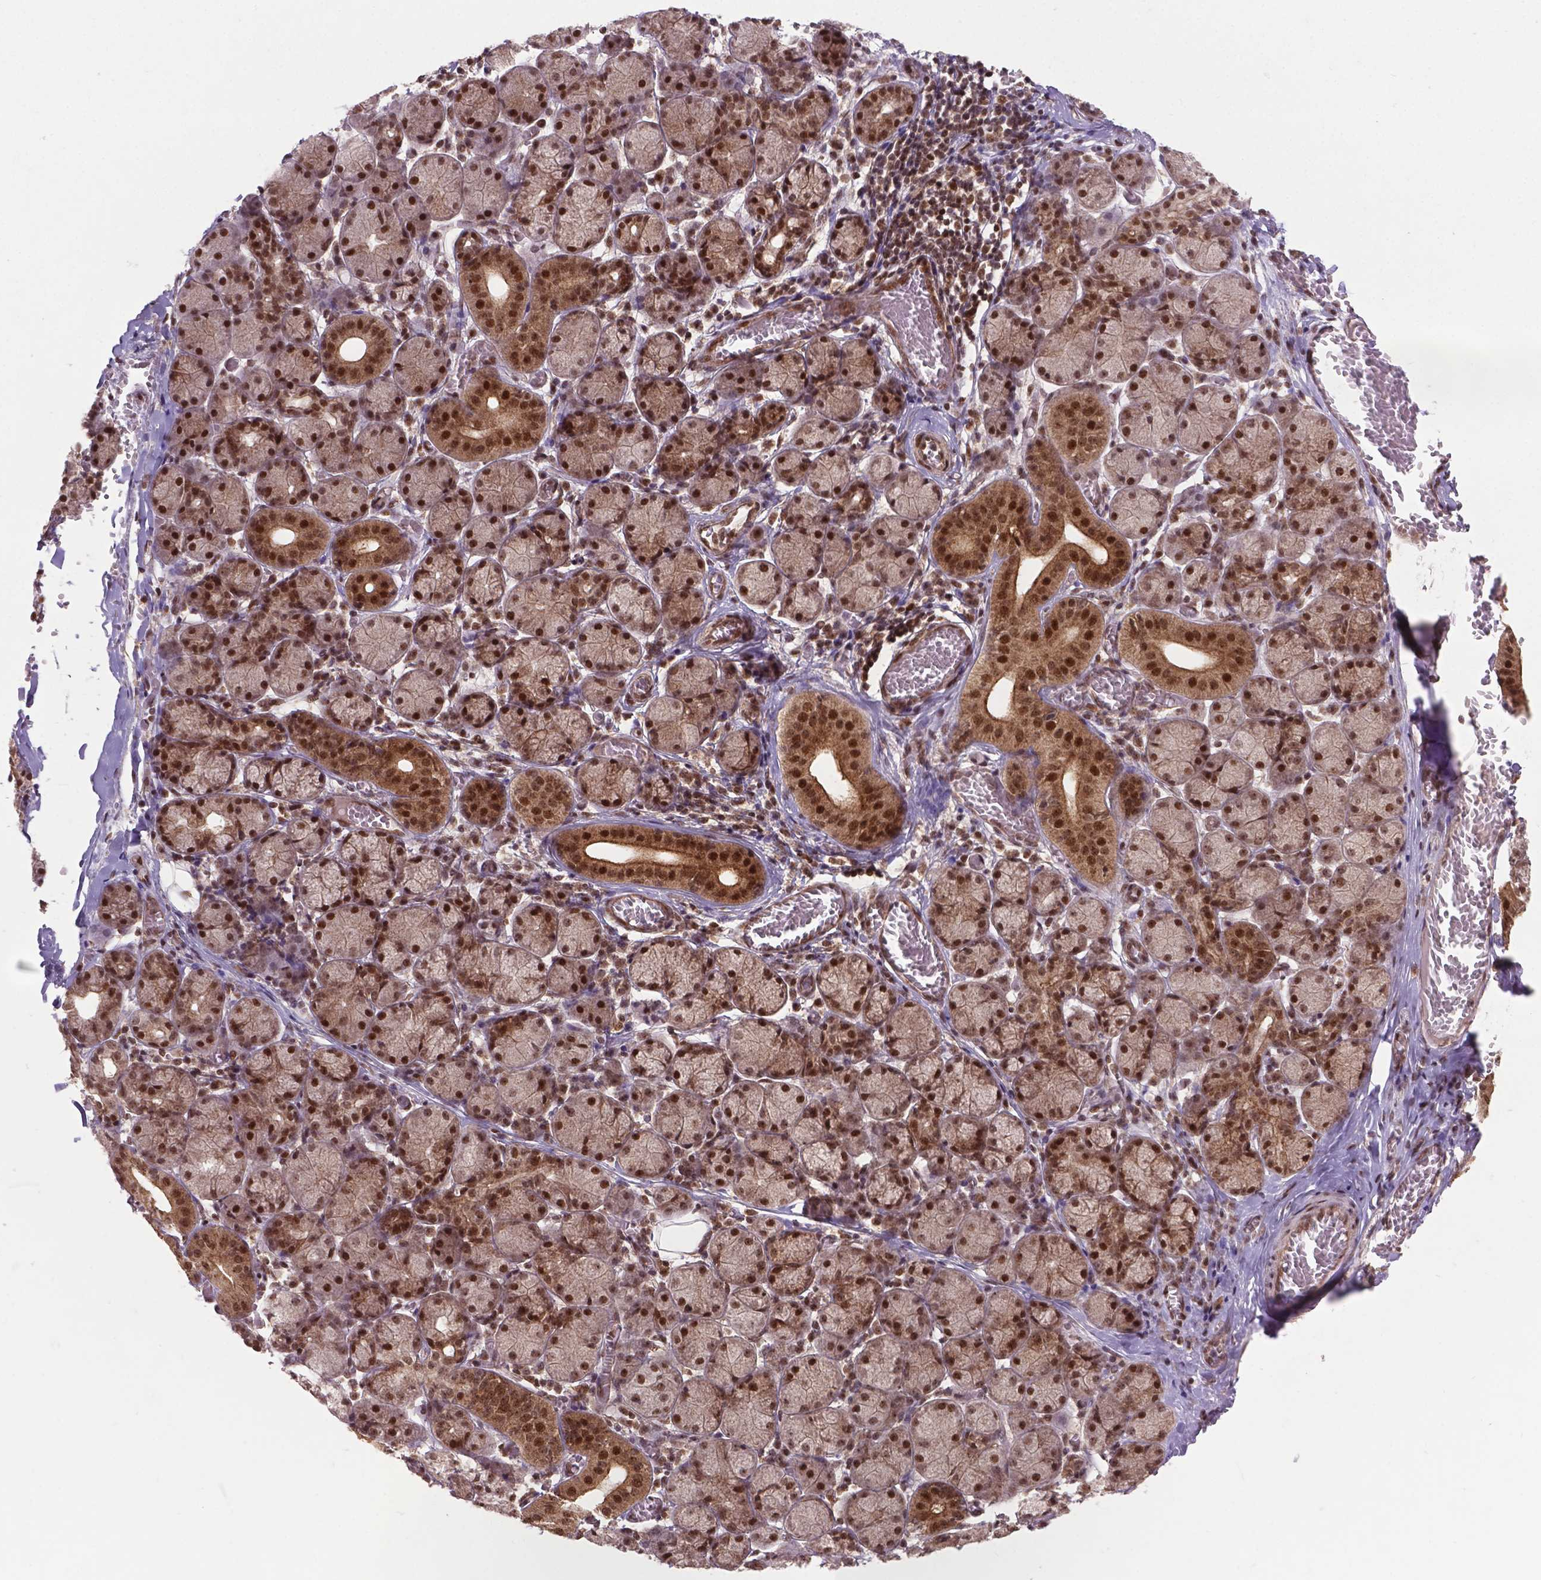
{"staining": {"intensity": "strong", "quantity": ">75%", "location": "cytoplasmic/membranous,nuclear"}, "tissue": "salivary gland", "cell_type": "Glandular cells", "image_type": "normal", "snomed": [{"axis": "morphology", "description": "Normal tissue, NOS"}, {"axis": "topography", "description": "Salivary gland"}, {"axis": "topography", "description": "Peripheral nerve tissue"}], "caption": "DAB (3,3'-diaminobenzidine) immunohistochemical staining of benign human salivary gland displays strong cytoplasmic/membranous,nuclear protein expression in about >75% of glandular cells. The protein of interest is stained brown, and the nuclei are stained in blue (DAB (3,3'-diaminobenzidine) IHC with brightfield microscopy, high magnification).", "gene": "CSNK2A1", "patient": {"sex": "female", "age": 24}}